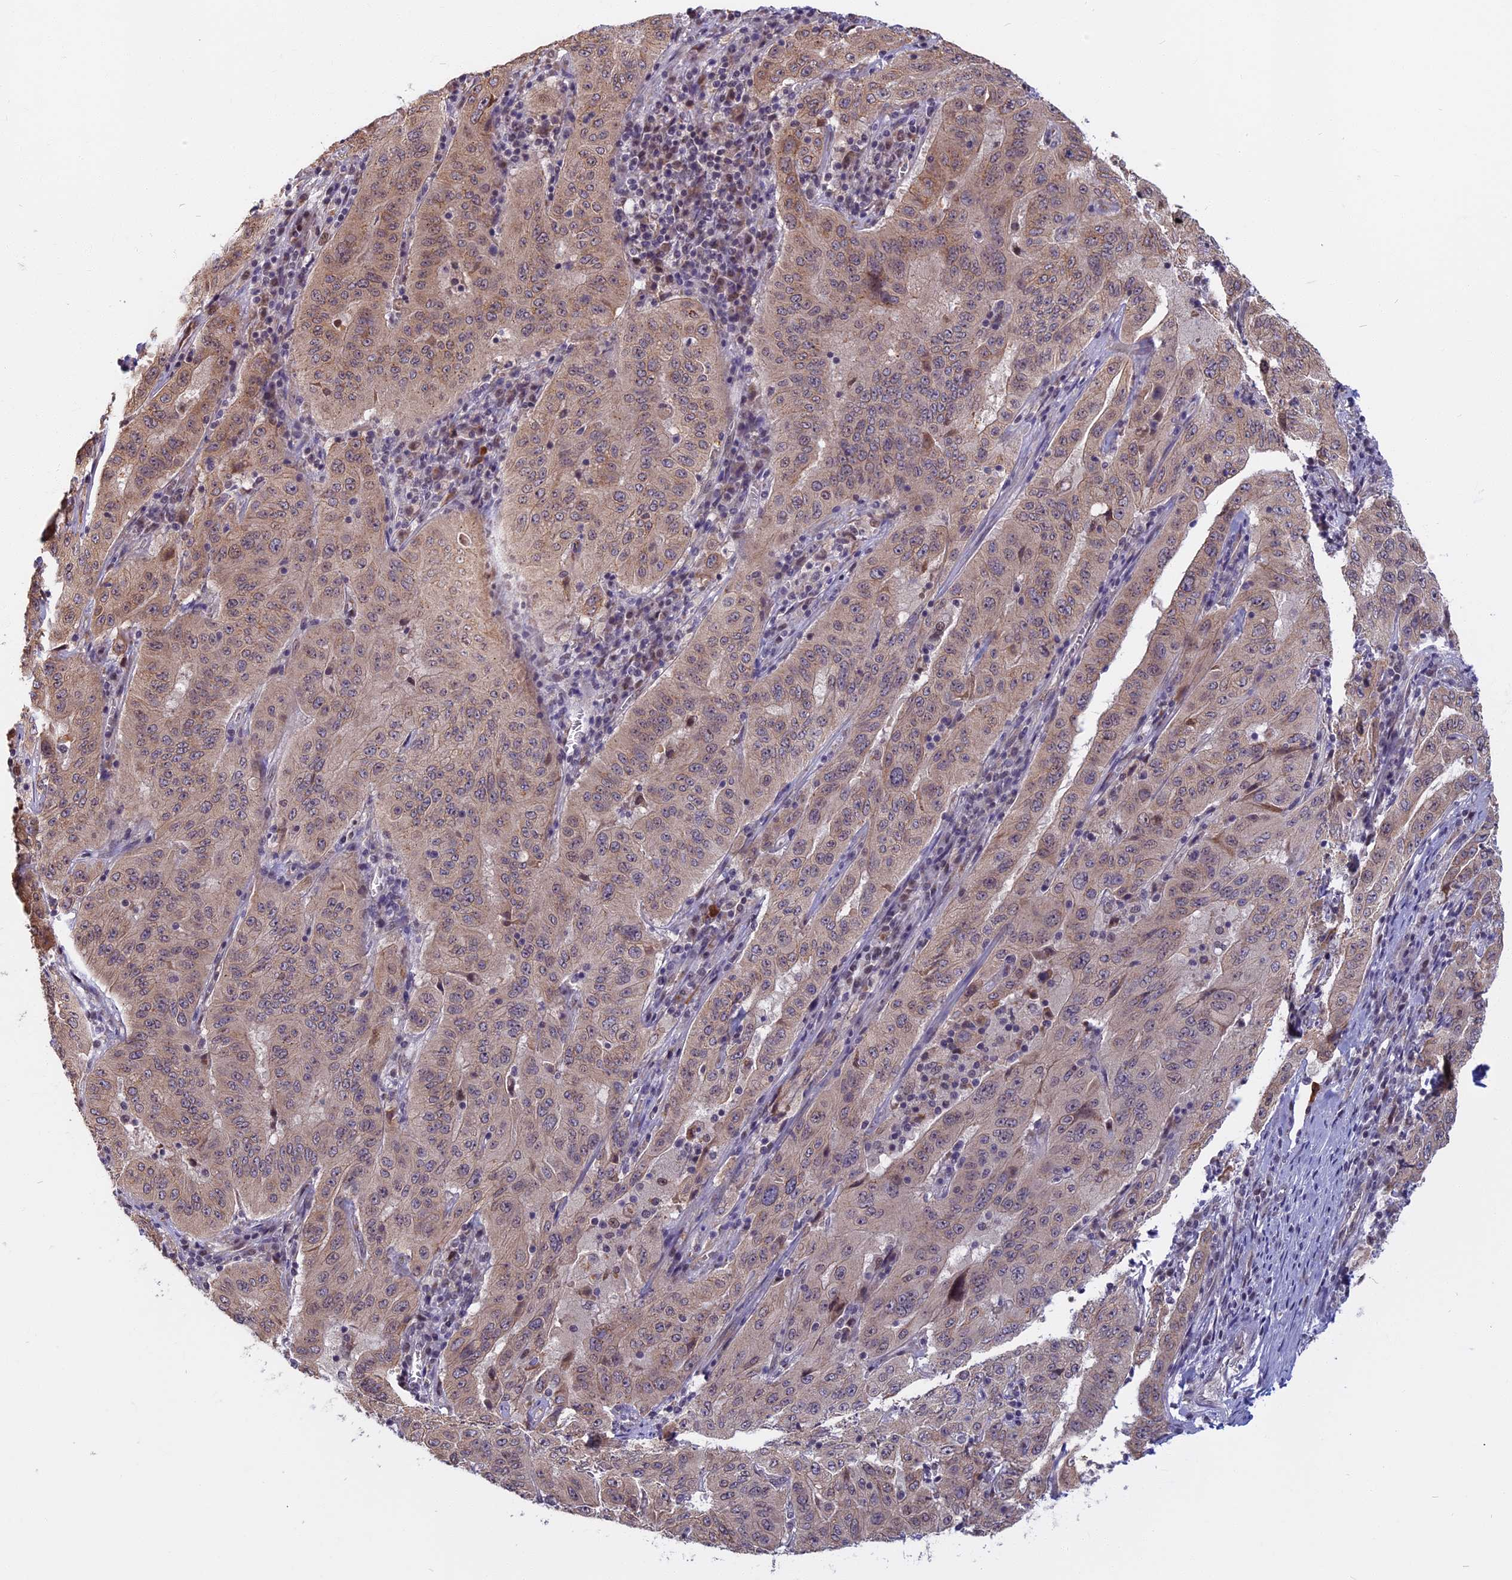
{"staining": {"intensity": "weak", "quantity": "25%-75%", "location": "cytoplasmic/membranous"}, "tissue": "pancreatic cancer", "cell_type": "Tumor cells", "image_type": "cancer", "snomed": [{"axis": "morphology", "description": "Adenocarcinoma, NOS"}, {"axis": "topography", "description": "Pancreas"}], "caption": "Adenocarcinoma (pancreatic) was stained to show a protein in brown. There is low levels of weak cytoplasmic/membranous staining in approximately 25%-75% of tumor cells.", "gene": "CCDC113", "patient": {"sex": "male", "age": 63}}